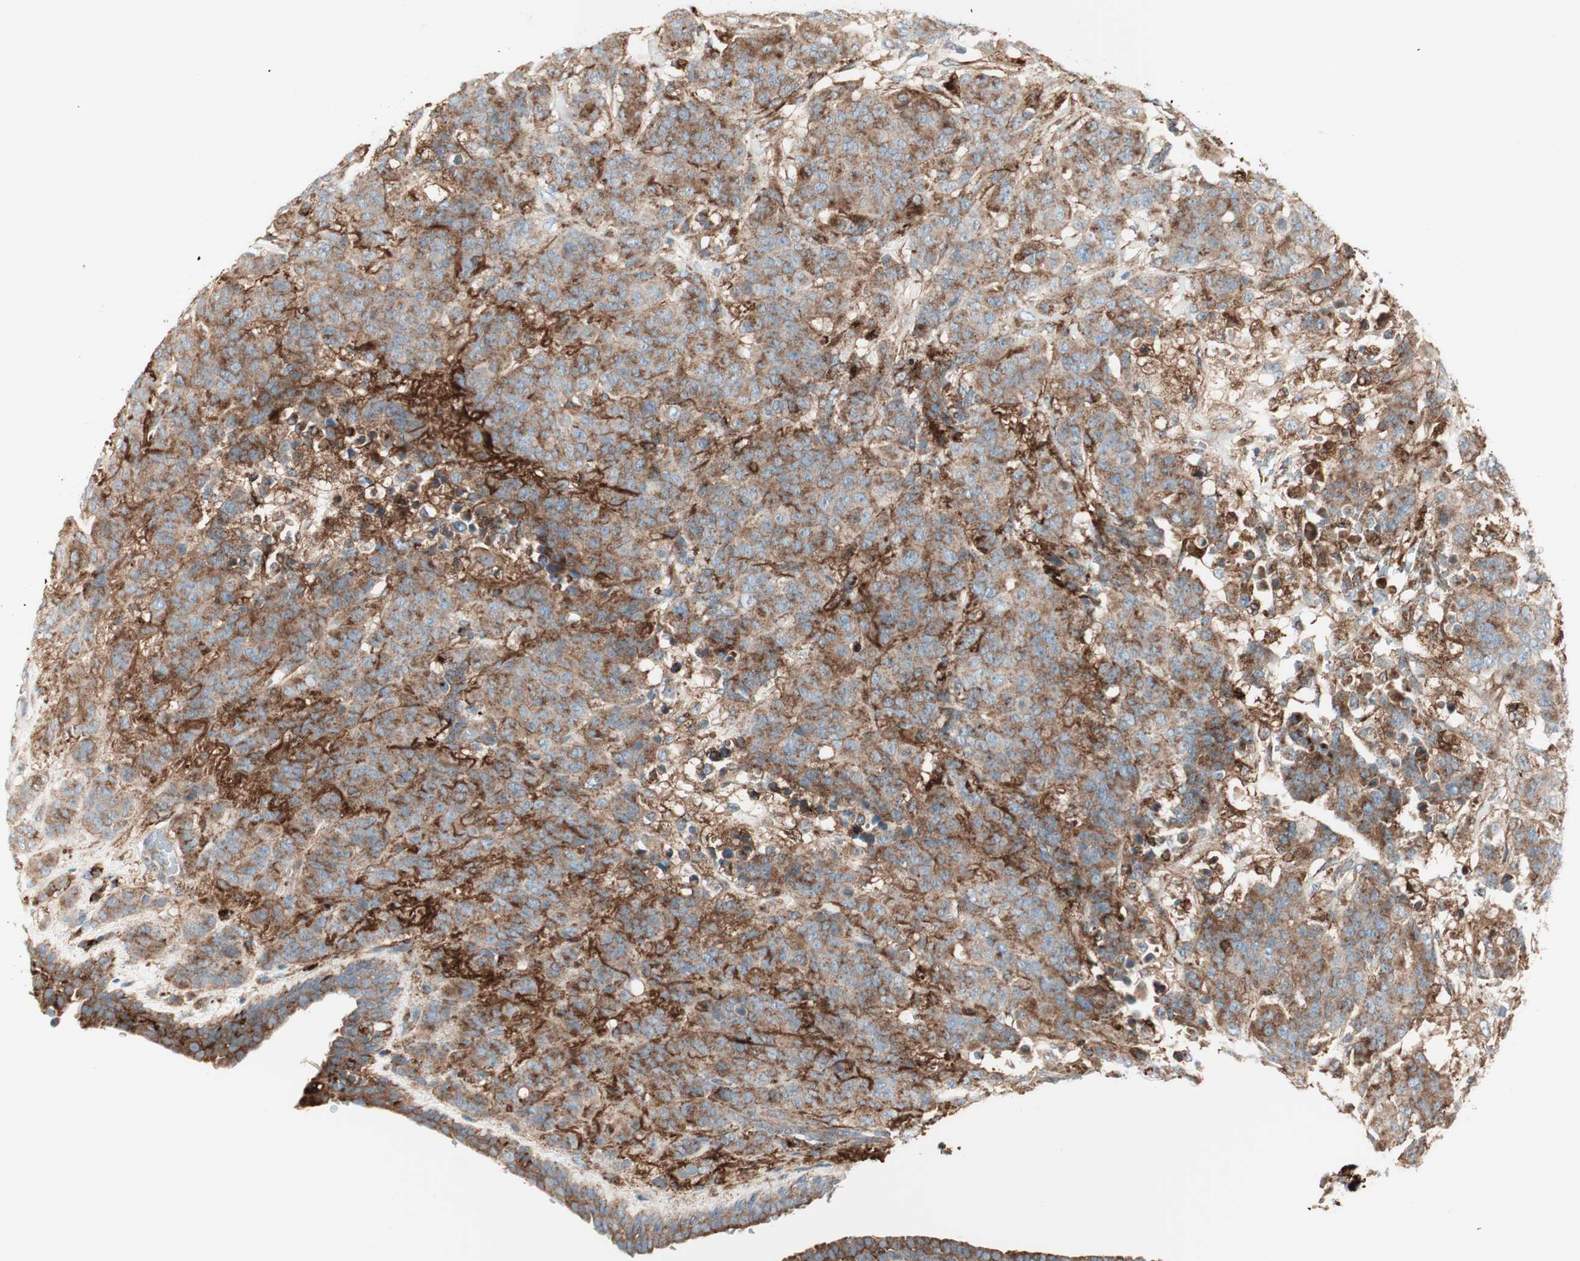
{"staining": {"intensity": "weak", "quantity": ">75%", "location": "cytoplasmic/membranous"}, "tissue": "breast cancer", "cell_type": "Tumor cells", "image_type": "cancer", "snomed": [{"axis": "morphology", "description": "Duct carcinoma"}, {"axis": "topography", "description": "Breast"}], "caption": "Tumor cells show low levels of weak cytoplasmic/membranous positivity in about >75% of cells in human breast cancer (infiltrating ductal carcinoma).", "gene": "ATP6V1G1", "patient": {"sex": "female", "age": 40}}